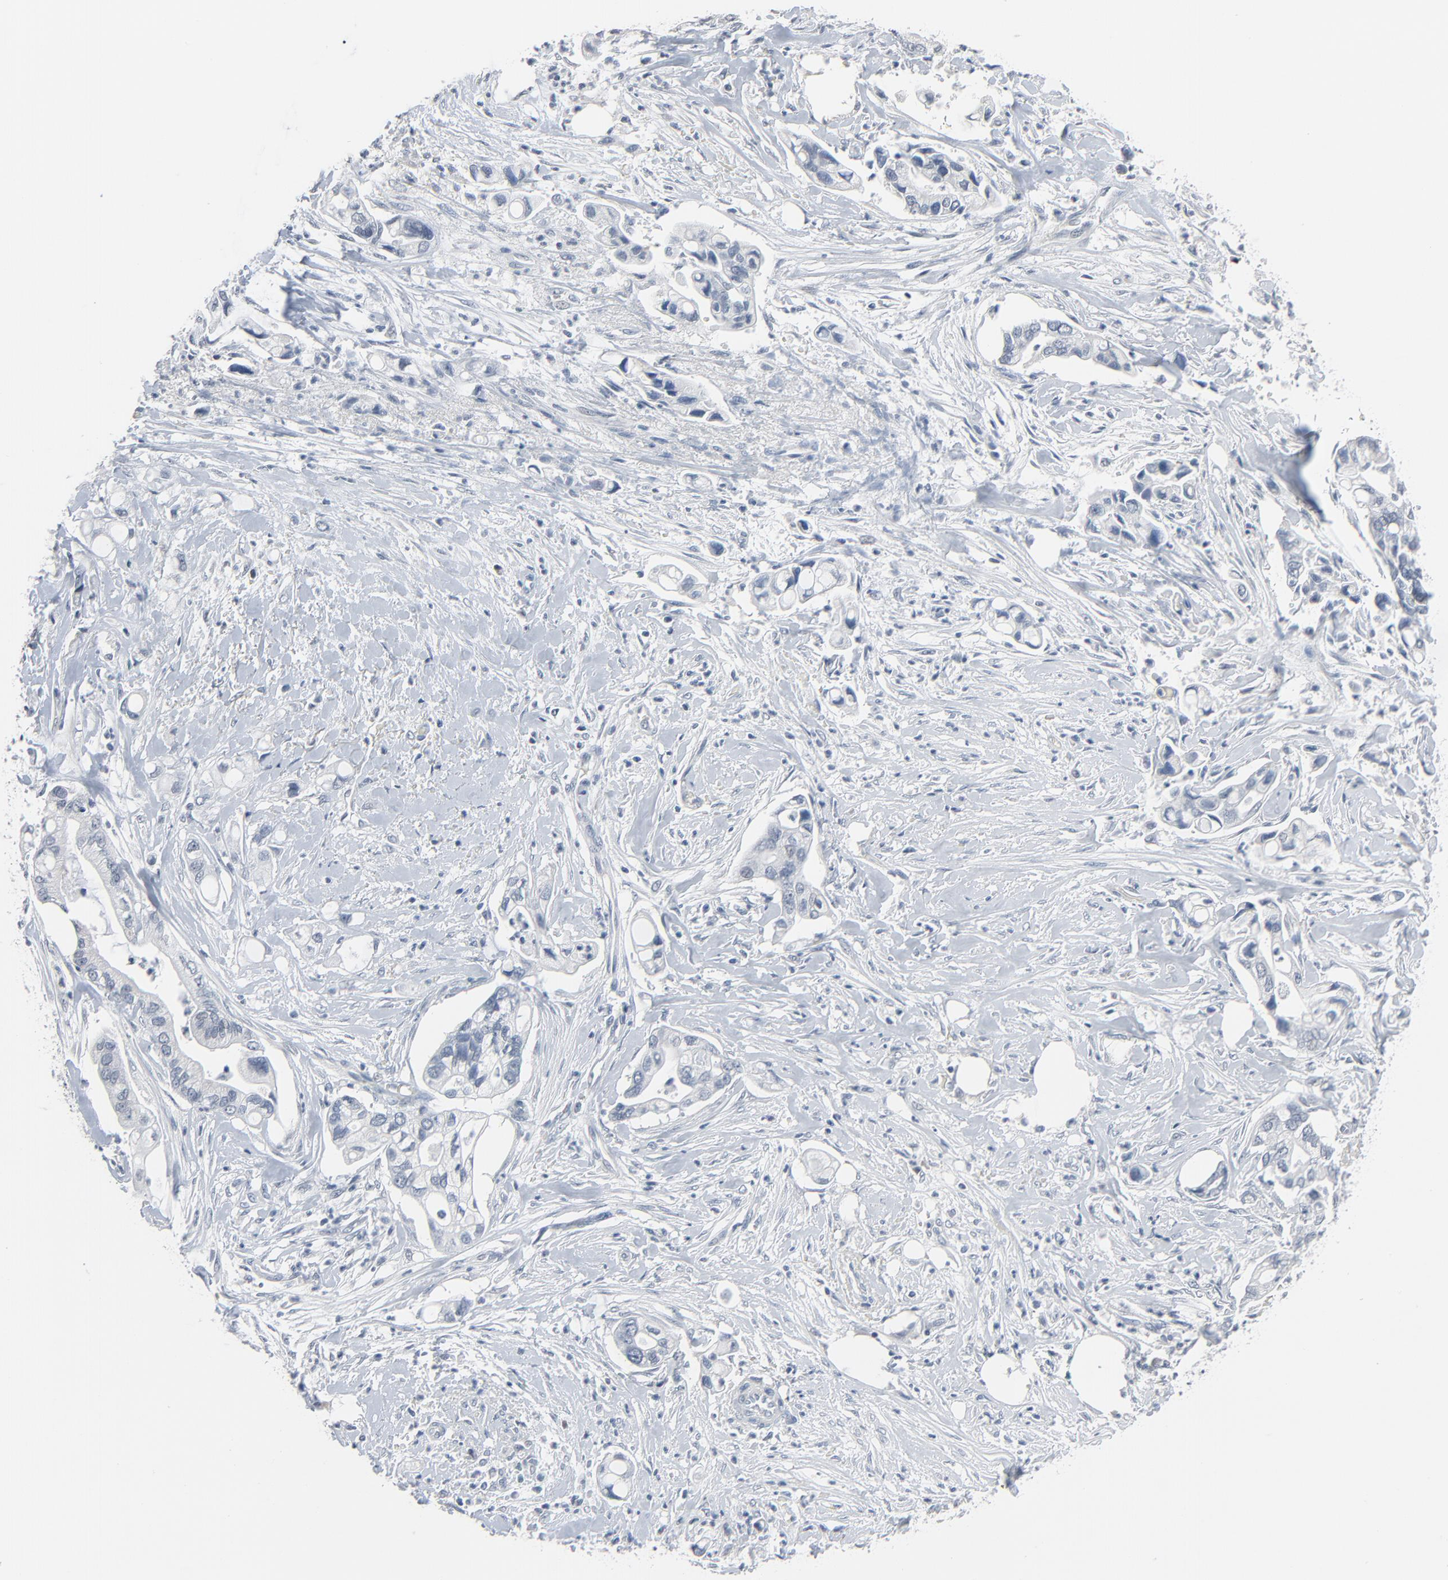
{"staining": {"intensity": "negative", "quantity": "none", "location": "none"}, "tissue": "pancreatic cancer", "cell_type": "Tumor cells", "image_type": "cancer", "snomed": [{"axis": "morphology", "description": "Adenocarcinoma, NOS"}, {"axis": "topography", "description": "Pancreas"}], "caption": "The histopathology image demonstrates no significant expression in tumor cells of adenocarcinoma (pancreatic).", "gene": "SAGE1", "patient": {"sex": "male", "age": 70}}